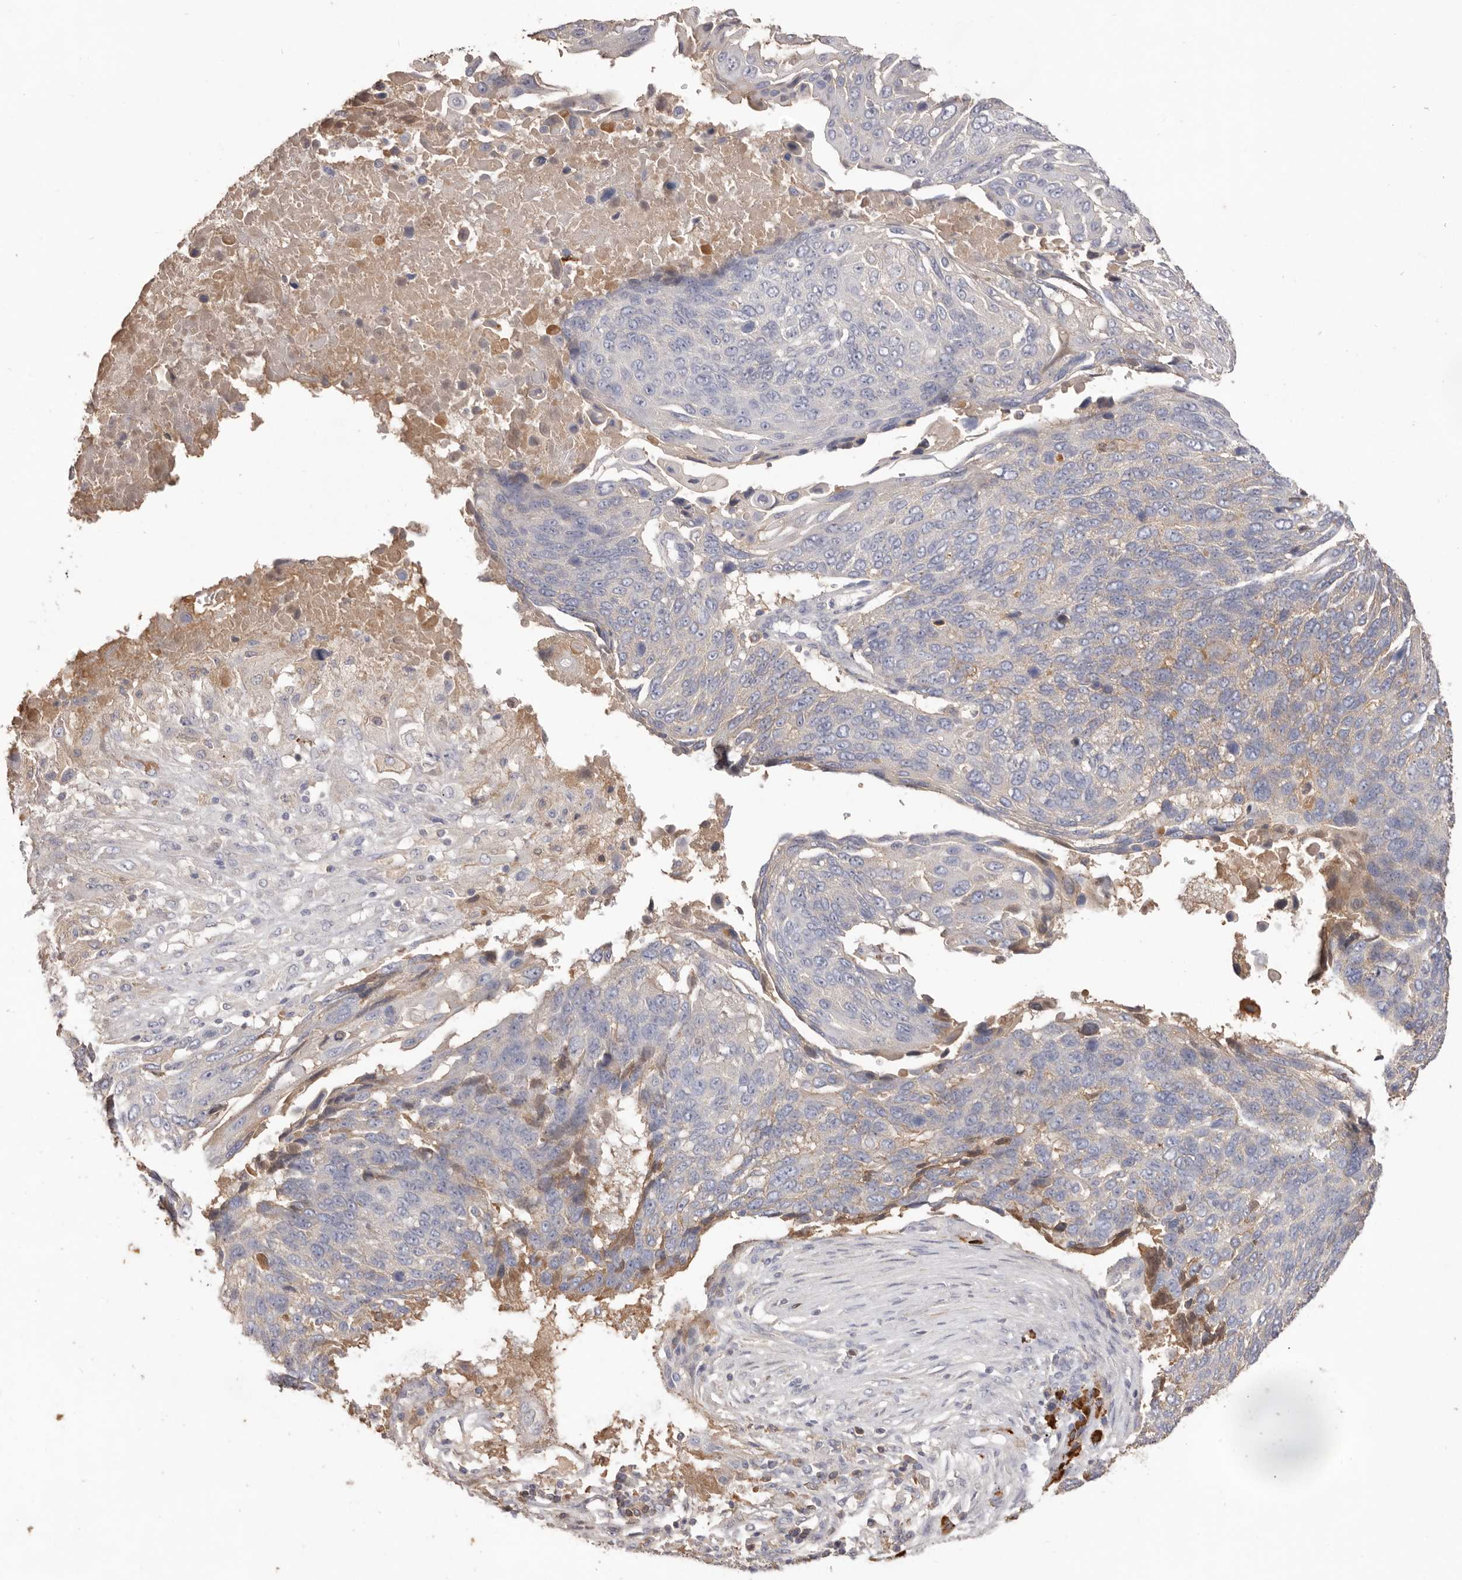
{"staining": {"intensity": "weak", "quantity": "<25%", "location": "cytoplasmic/membranous"}, "tissue": "lung cancer", "cell_type": "Tumor cells", "image_type": "cancer", "snomed": [{"axis": "morphology", "description": "Squamous cell carcinoma, NOS"}, {"axis": "topography", "description": "Lung"}], "caption": "An image of human squamous cell carcinoma (lung) is negative for staining in tumor cells. The staining was performed using DAB (3,3'-diaminobenzidine) to visualize the protein expression in brown, while the nuclei were stained in blue with hematoxylin (Magnification: 20x).", "gene": "HCAR2", "patient": {"sex": "male", "age": 66}}